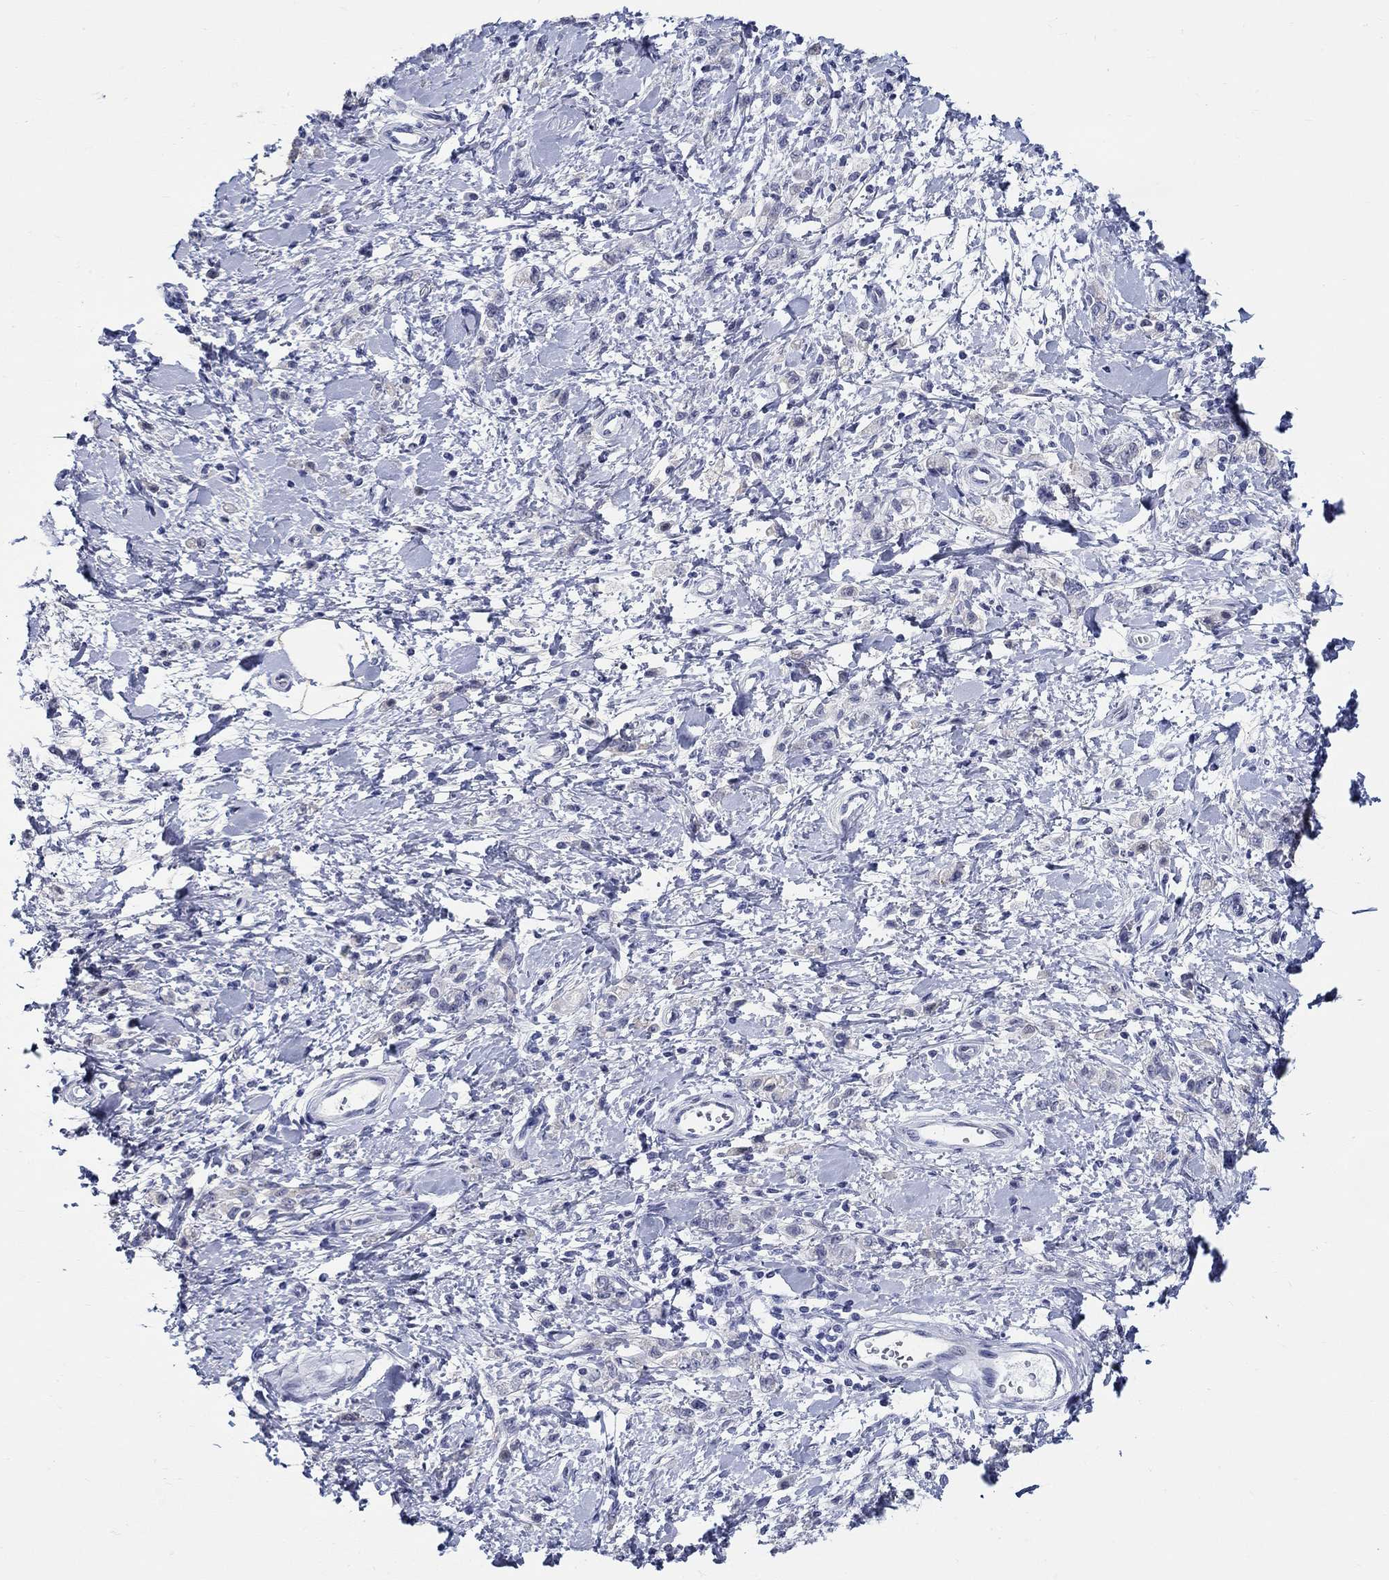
{"staining": {"intensity": "negative", "quantity": "none", "location": "none"}, "tissue": "stomach cancer", "cell_type": "Tumor cells", "image_type": "cancer", "snomed": [{"axis": "morphology", "description": "Adenocarcinoma, NOS"}, {"axis": "topography", "description": "Stomach"}], "caption": "The immunohistochemistry (IHC) micrograph has no significant positivity in tumor cells of adenocarcinoma (stomach) tissue. The staining is performed using DAB brown chromogen with nuclei counter-stained in using hematoxylin.", "gene": "CRYGS", "patient": {"sex": "male", "age": 77}}